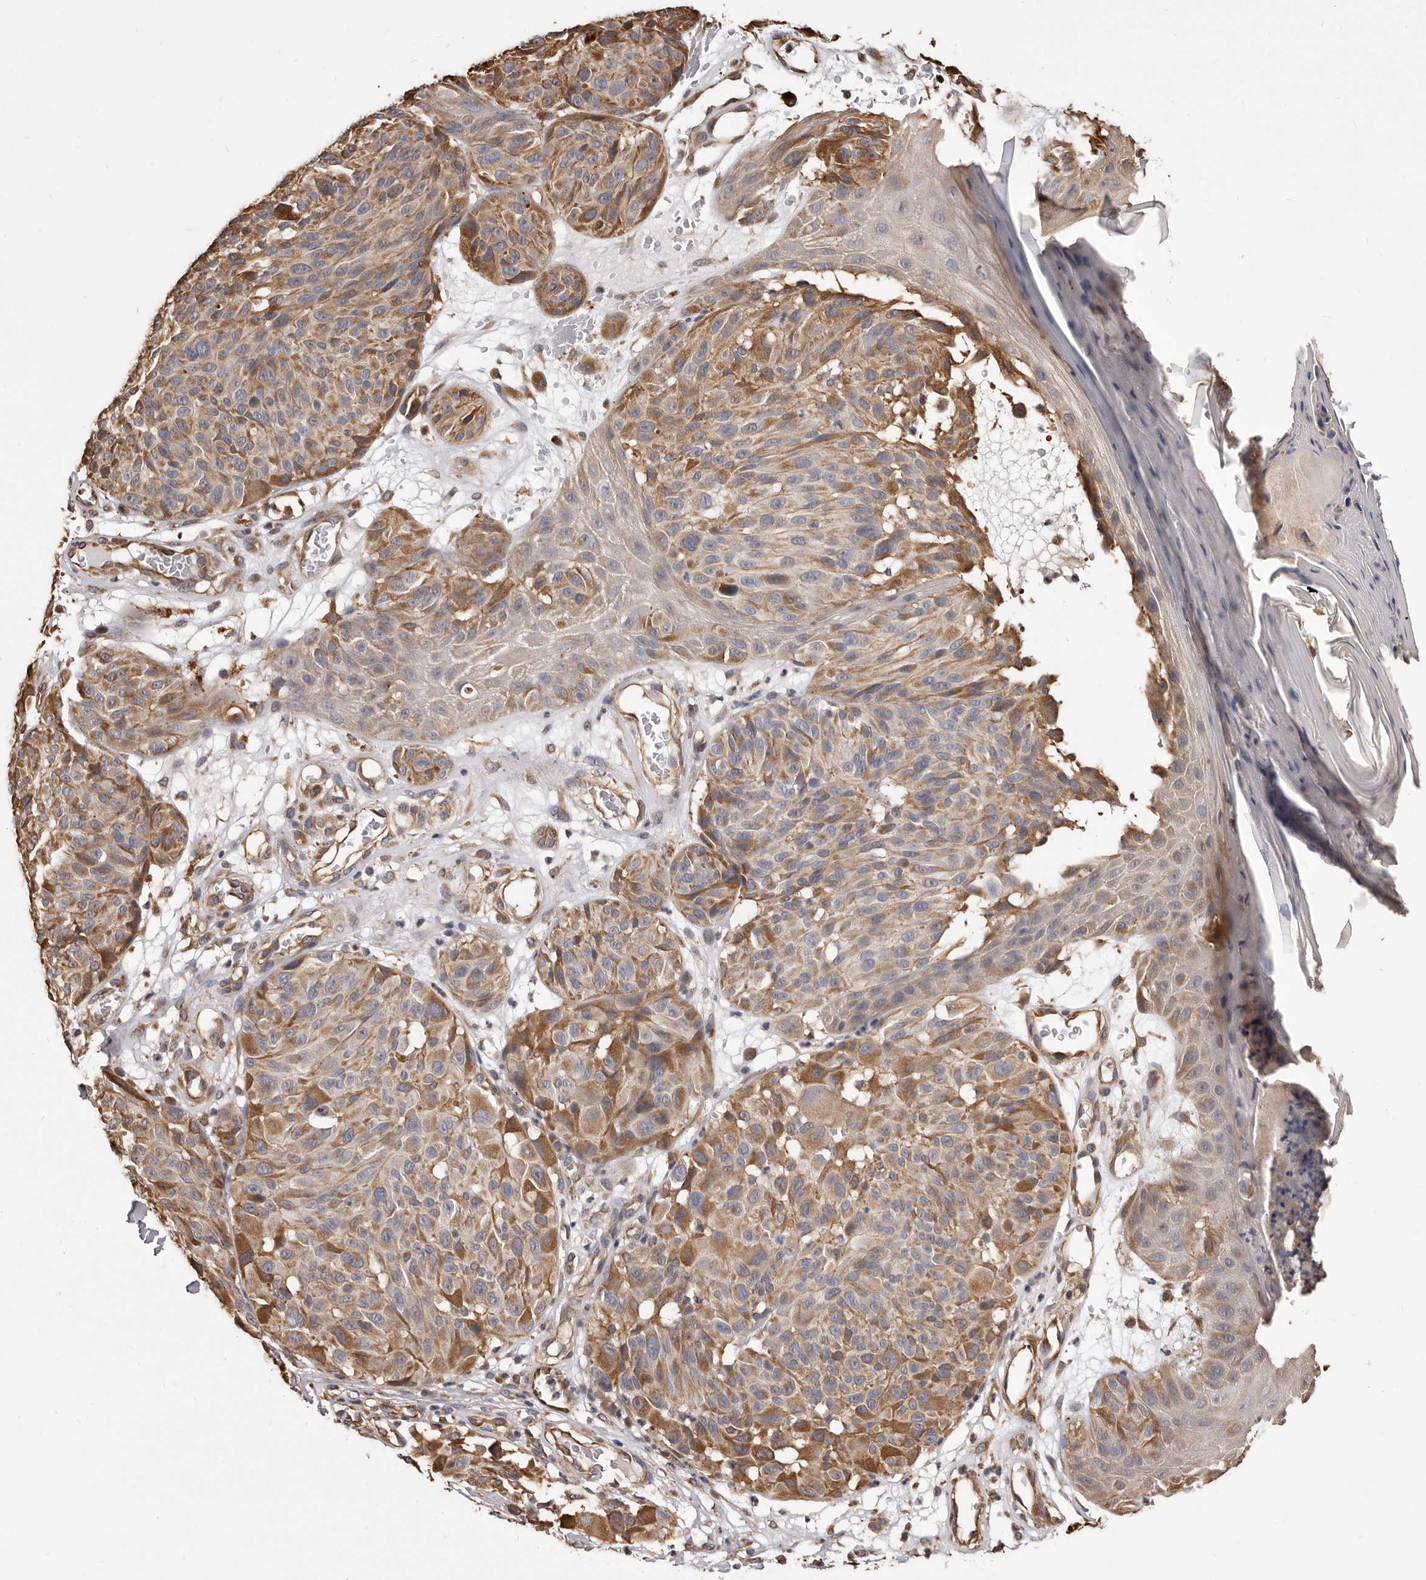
{"staining": {"intensity": "moderate", "quantity": ">75%", "location": "cytoplasmic/membranous"}, "tissue": "melanoma", "cell_type": "Tumor cells", "image_type": "cancer", "snomed": [{"axis": "morphology", "description": "Malignant melanoma, NOS"}, {"axis": "topography", "description": "Skin"}], "caption": "Immunohistochemical staining of human melanoma demonstrates medium levels of moderate cytoplasmic/membranous protein positivity in about >75% of tumor cells. Nuclei are stained in blue.", "gene": "ALPK1", "patient": {"sex": "male", "age": 83}}